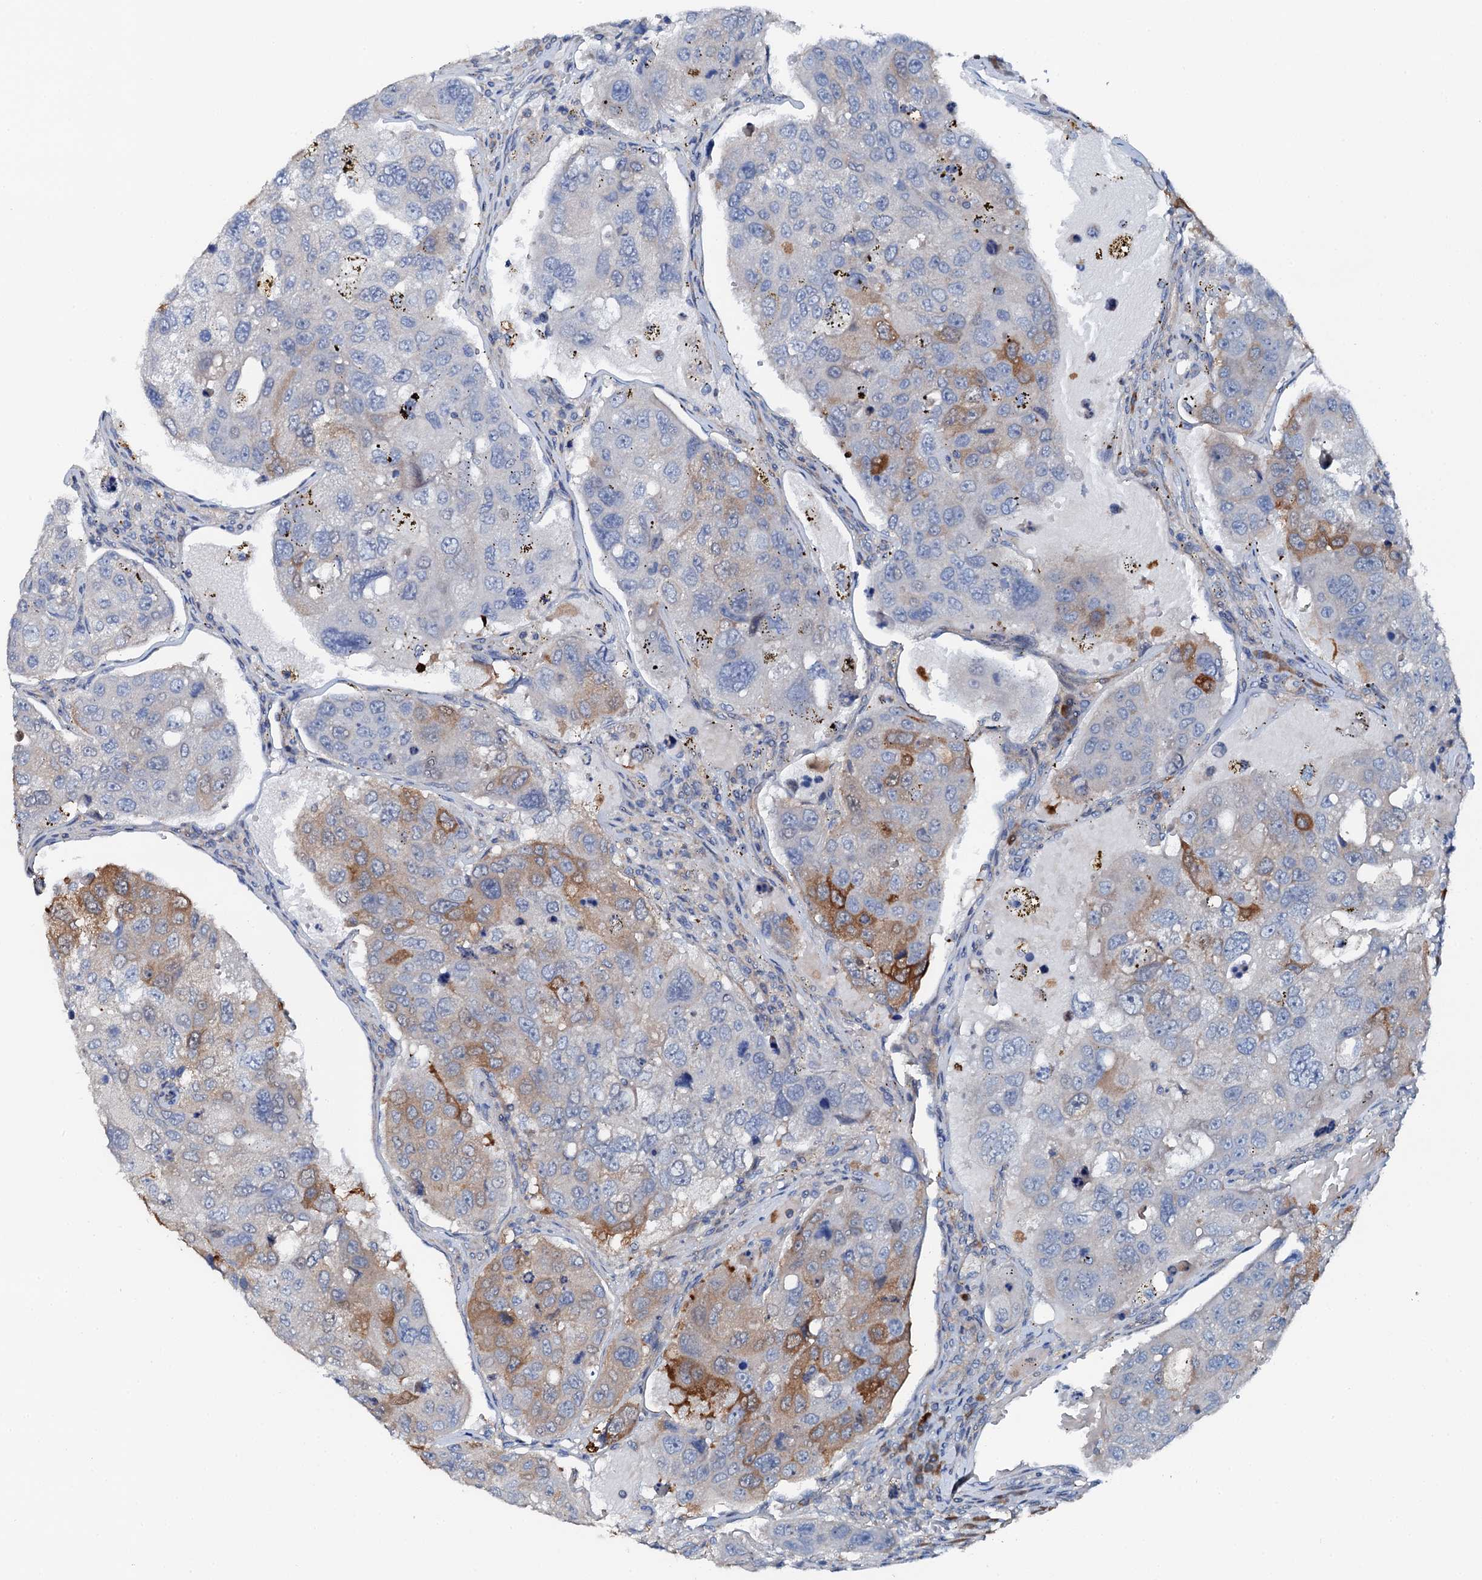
{"staining": {"intensity": "strong", "quantity": "<25%", "location": "cytoplasmic/membranous"}, "tissue": "urothelial cancer", "cell_type": "Tumor cells", "image_type": "cancer", "snomed": [{"axis": "morphology", "description": "Urothelial carcinoma, High grade"}, {"axis": "topography", "description": "Lymph node"}, {"axis": "topography", "description": "Urinary bladder"}], "caption": "Immunohistochemical staining of urothelial carcinoma (high-grade) shows medium levels of strong cytoplasmic/membranous positivity in about <25% of tumor cells.", "gene": "GFOD2", "patient": {"sex": "male", "age": 51}}